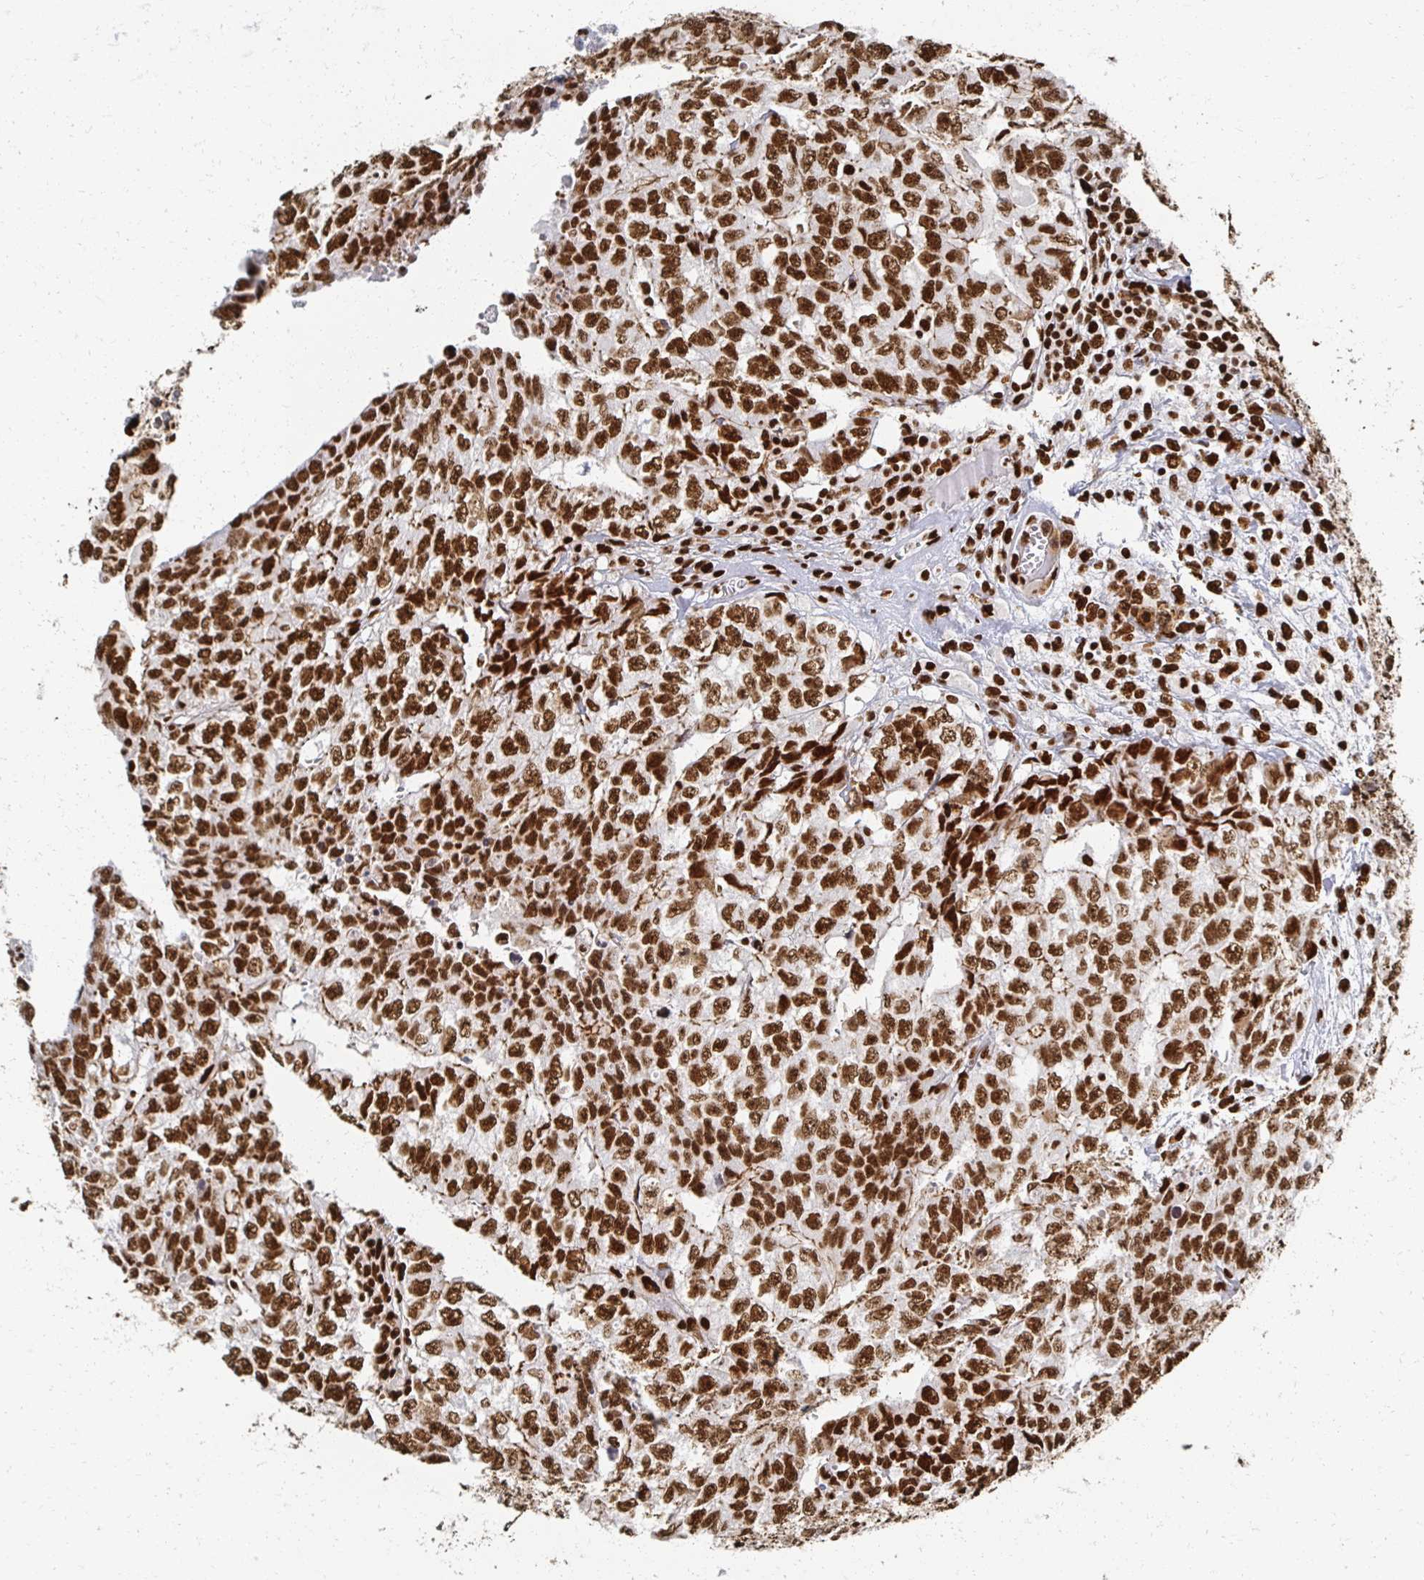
{"staining": {"intensity": "strong", "quantity": ">75%", "location": "nuclear"}, "tissue": "testis cancer", "cell_type": "Tumor cells", "image_type": "cancer", "snomed": [{"axis": "morphology", "description": "Carcinoma, Embryonal, NOS"}, {"axis": "morphology", "description": "Teratoma, malignant, NOS"}, {"axis": "topography", "description": "Testis"}], "caption": "Testis cancer (teratoma (malignant)) stained with a protein marker demonstrates strong staining in tumor cells.", "gene": "RBBP7", "patient": {"sex": "male", "age": 24}}